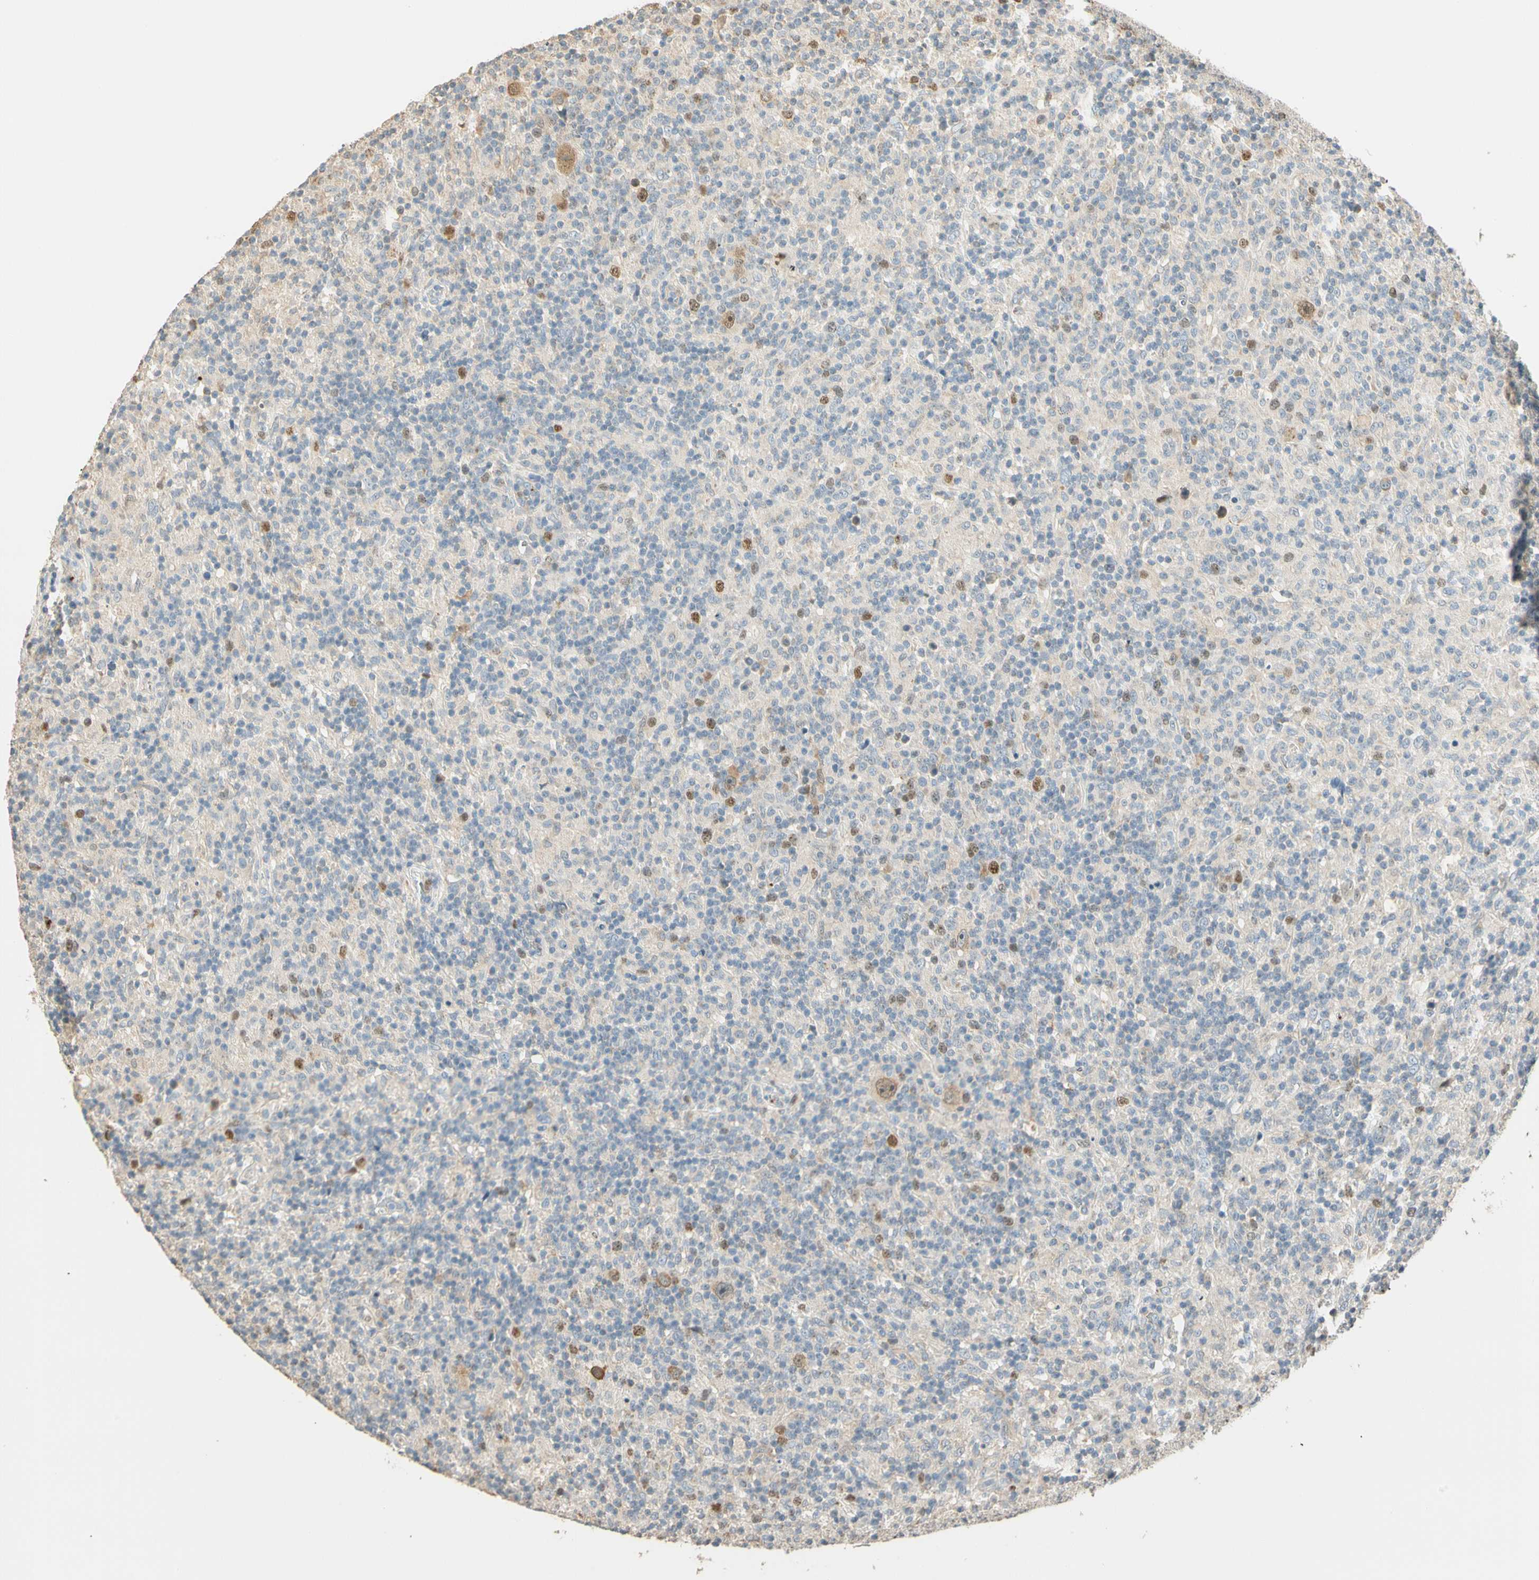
{"staining": {"intensity": "moderate", "quantity": ">75%", "location": "nuclear"}, "tissue": "lymphoma", "cell_type": "Tumor cells", "image_type": "cancer", "snomed": [{"axis": "morphology", "description": "Hodgkin's disease, NOS"}, {"axis": "topography", "description": "Lymph node"}], "caption": "The histopathology image reveals a brown stain indicating the presence of a protein in the nuclear of tumor cells in lymphoma.", "gene": "RAD18", "patient": {"sex": "male", "age": 70}}